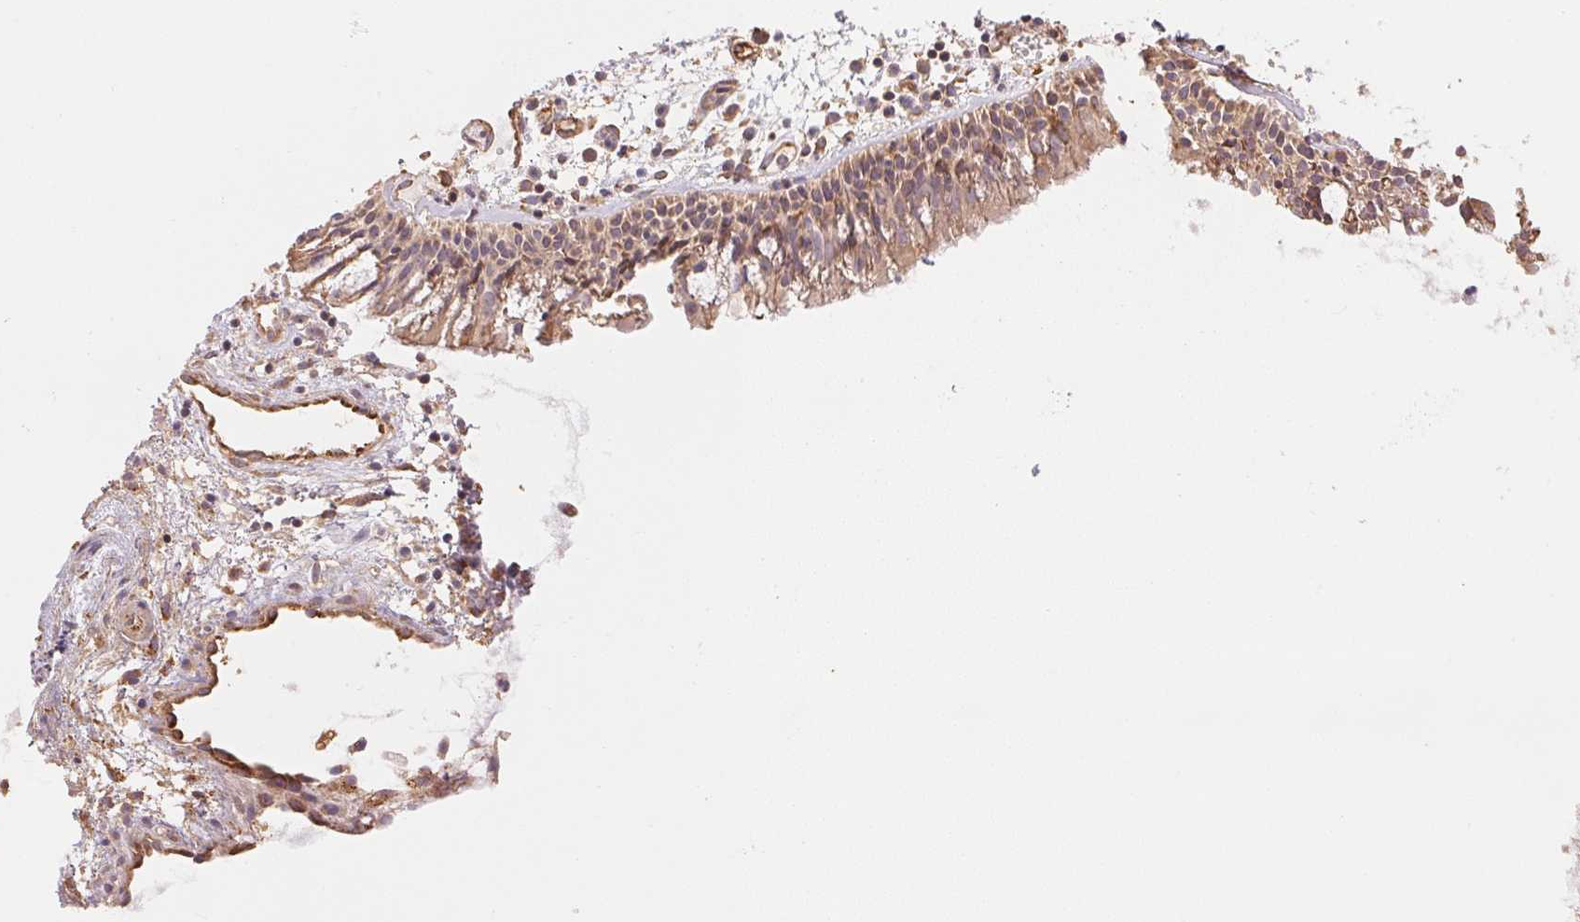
{"staining": {"intensity": "weak", "quantity": ">75%", "location": "cytoplasmic/membranous"}, "tissue": "nasopharynx", "cell_type": "Respiratory epithelial cells", "image_type": "normal", "snomed": [{"axis": "morphology", "description": "Normal tissue, NOS"}, {"axis": "topography", "description": "Nasopharynx"}], "caption": "Brown immunohistochemical staining in normal human nasopharynx shows weak cytoplasmic/membranous staining in approximately >75% of respiratory epithelial cells.", "gene": "C6orf163", "patient": {"sex": "male", "age": 31}}